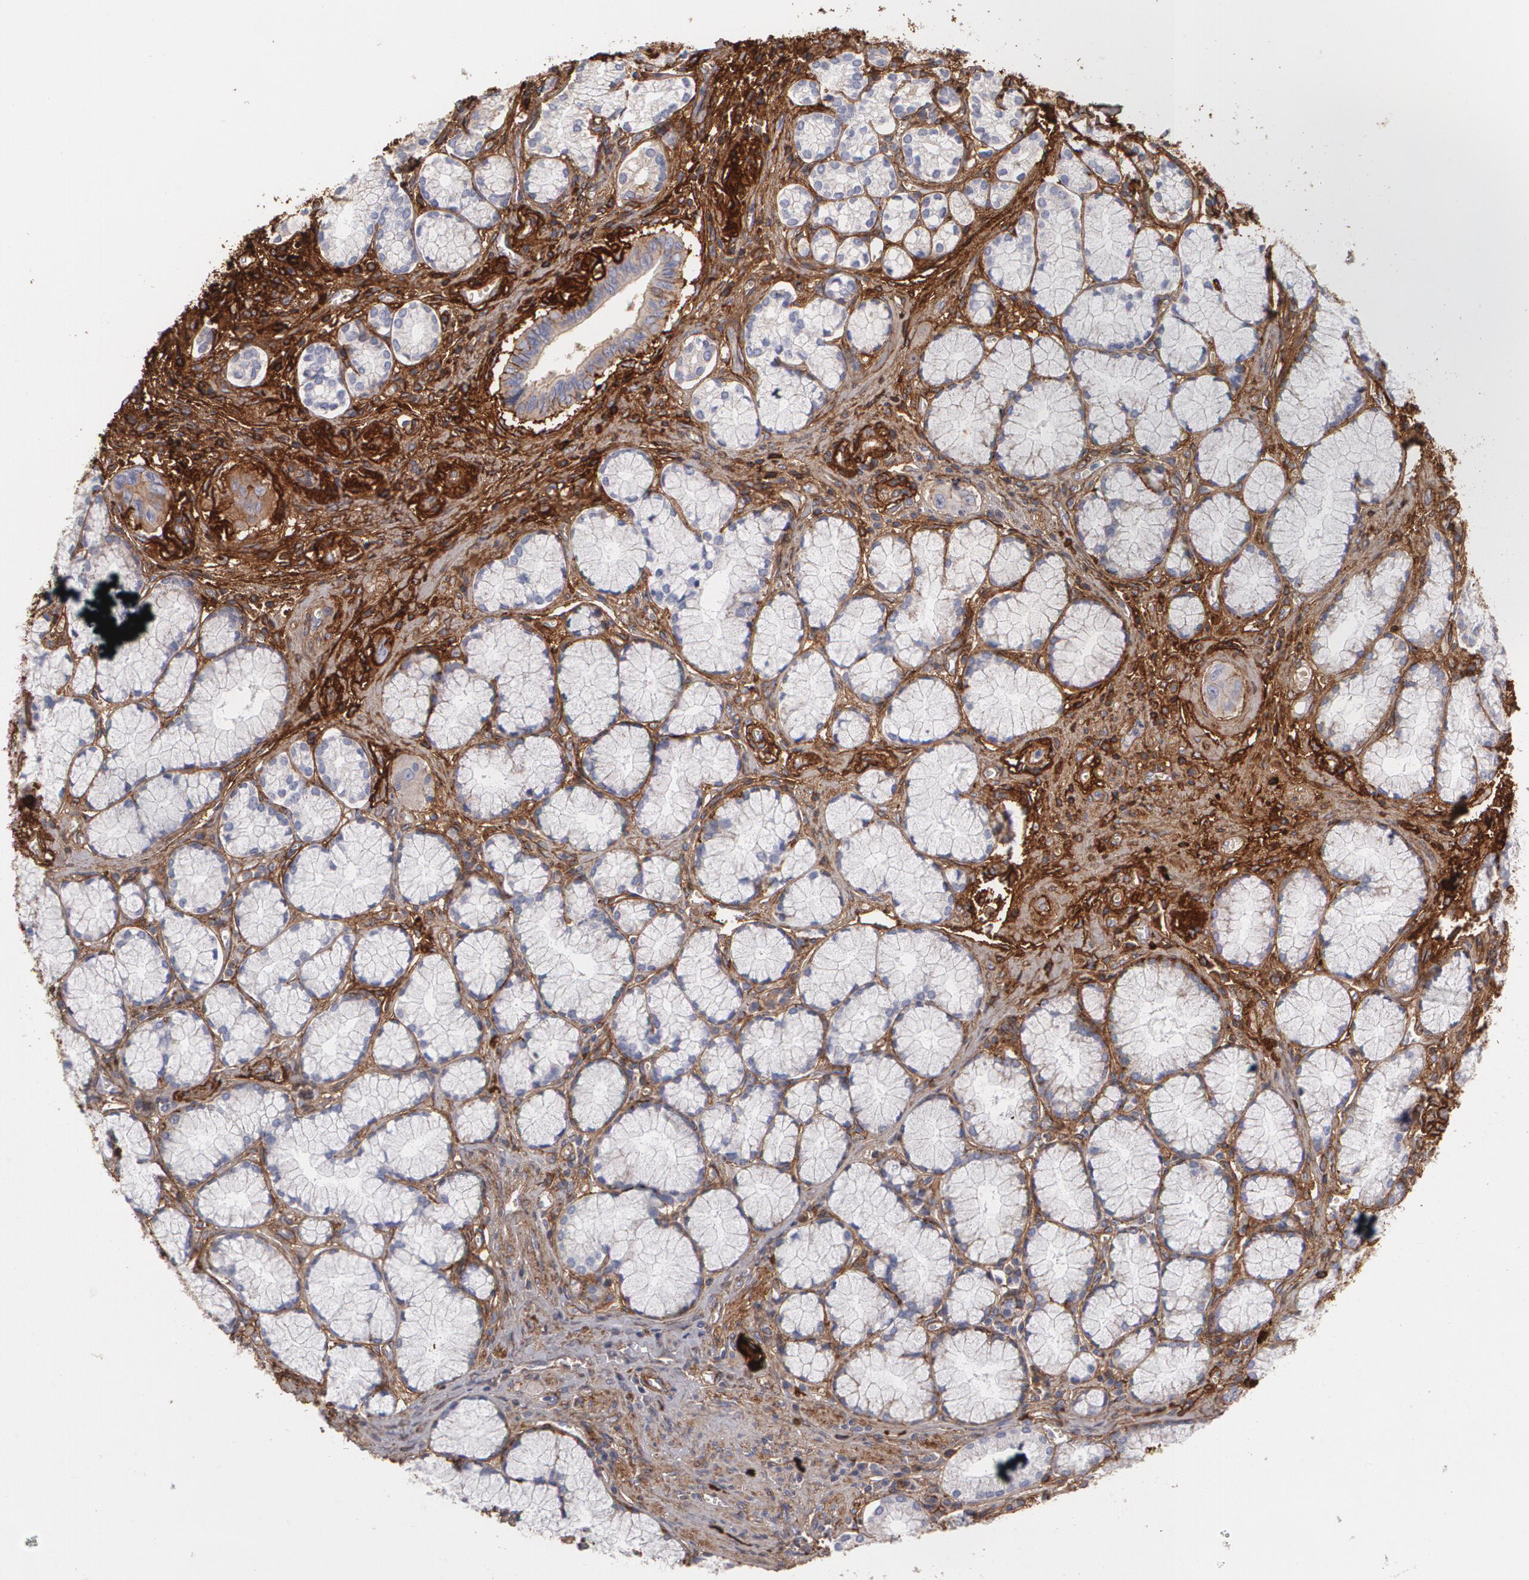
{"staining": {"intensity": "weak", "quantity": "25%-75%", "location": "cytoplasmic/membranous"}, "tissue": "pancreatic cancer", "cell_type": "Tumor cells", "image_type": "cancer", "snomed": [{"axis": "morphology", "description": "Adenocarcinoma, NOS"}, {"axis": "topography", "description": "Pancreas"}], "caption": "Protein expression analysis of pancreatic adenocarcinoma exhibits weak cytoplasmic/membranous expression in about 25%-75% of tumor cells.", "gene": "FBLN1", "patient": {"sex": "male", "age": 77}}